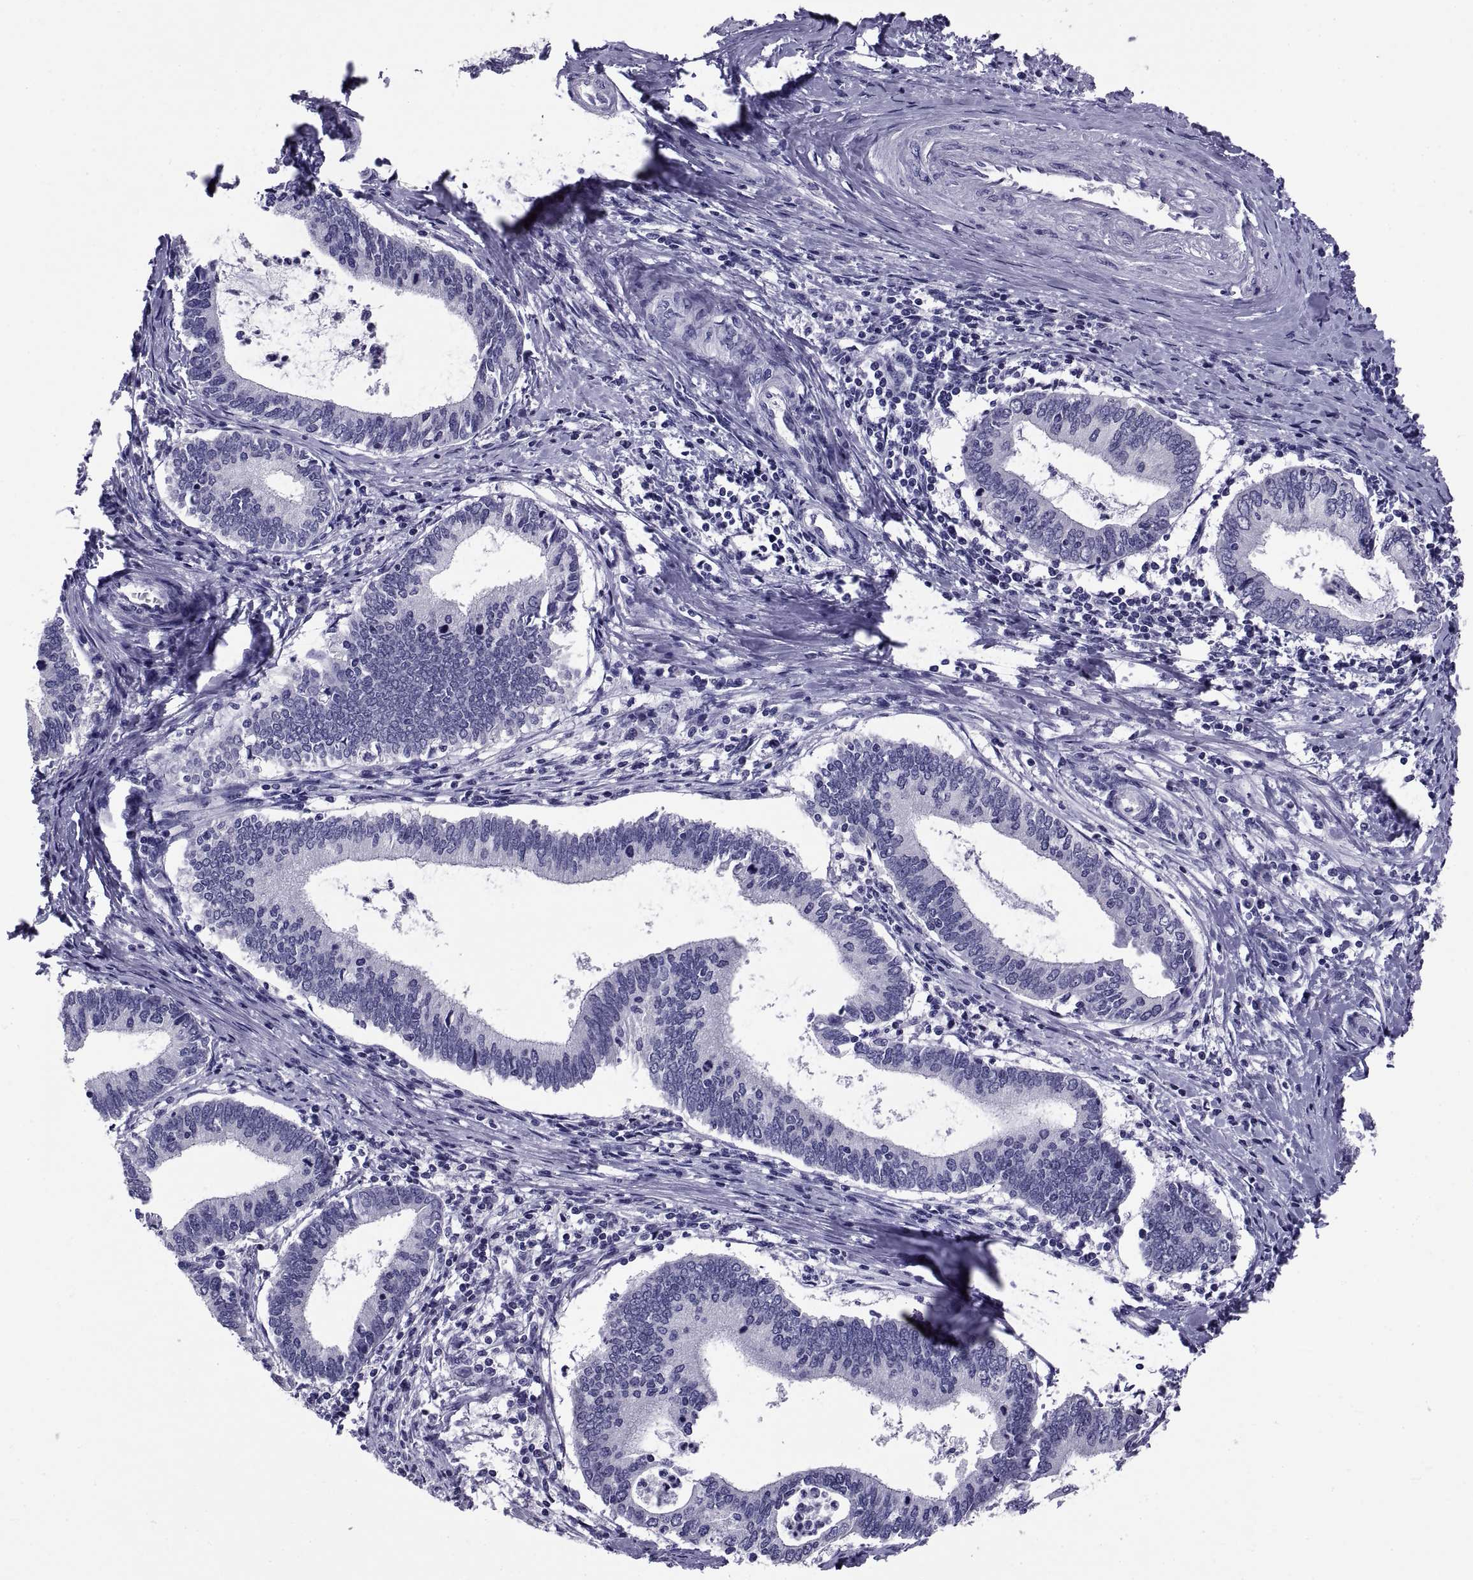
{"staining": {"intensity": "negative", "quantity": "none", "location": "none"}, "tissue": "cervical cancer", "cell_type": "Tumor cells", "image_type": "cancer", "snomed": [{"axis": "morphology", "description": "Adenocarcinoma, NOS"}, {"axis": "topography", "description": "Cervix"}], "caption": "Immunohistochemical staining of adenocarcinoma (cervical) reveals no significant expression in tumor cells.", "gene": "TGFBR3L", "patient": {"sex": "female", "age": 42}}